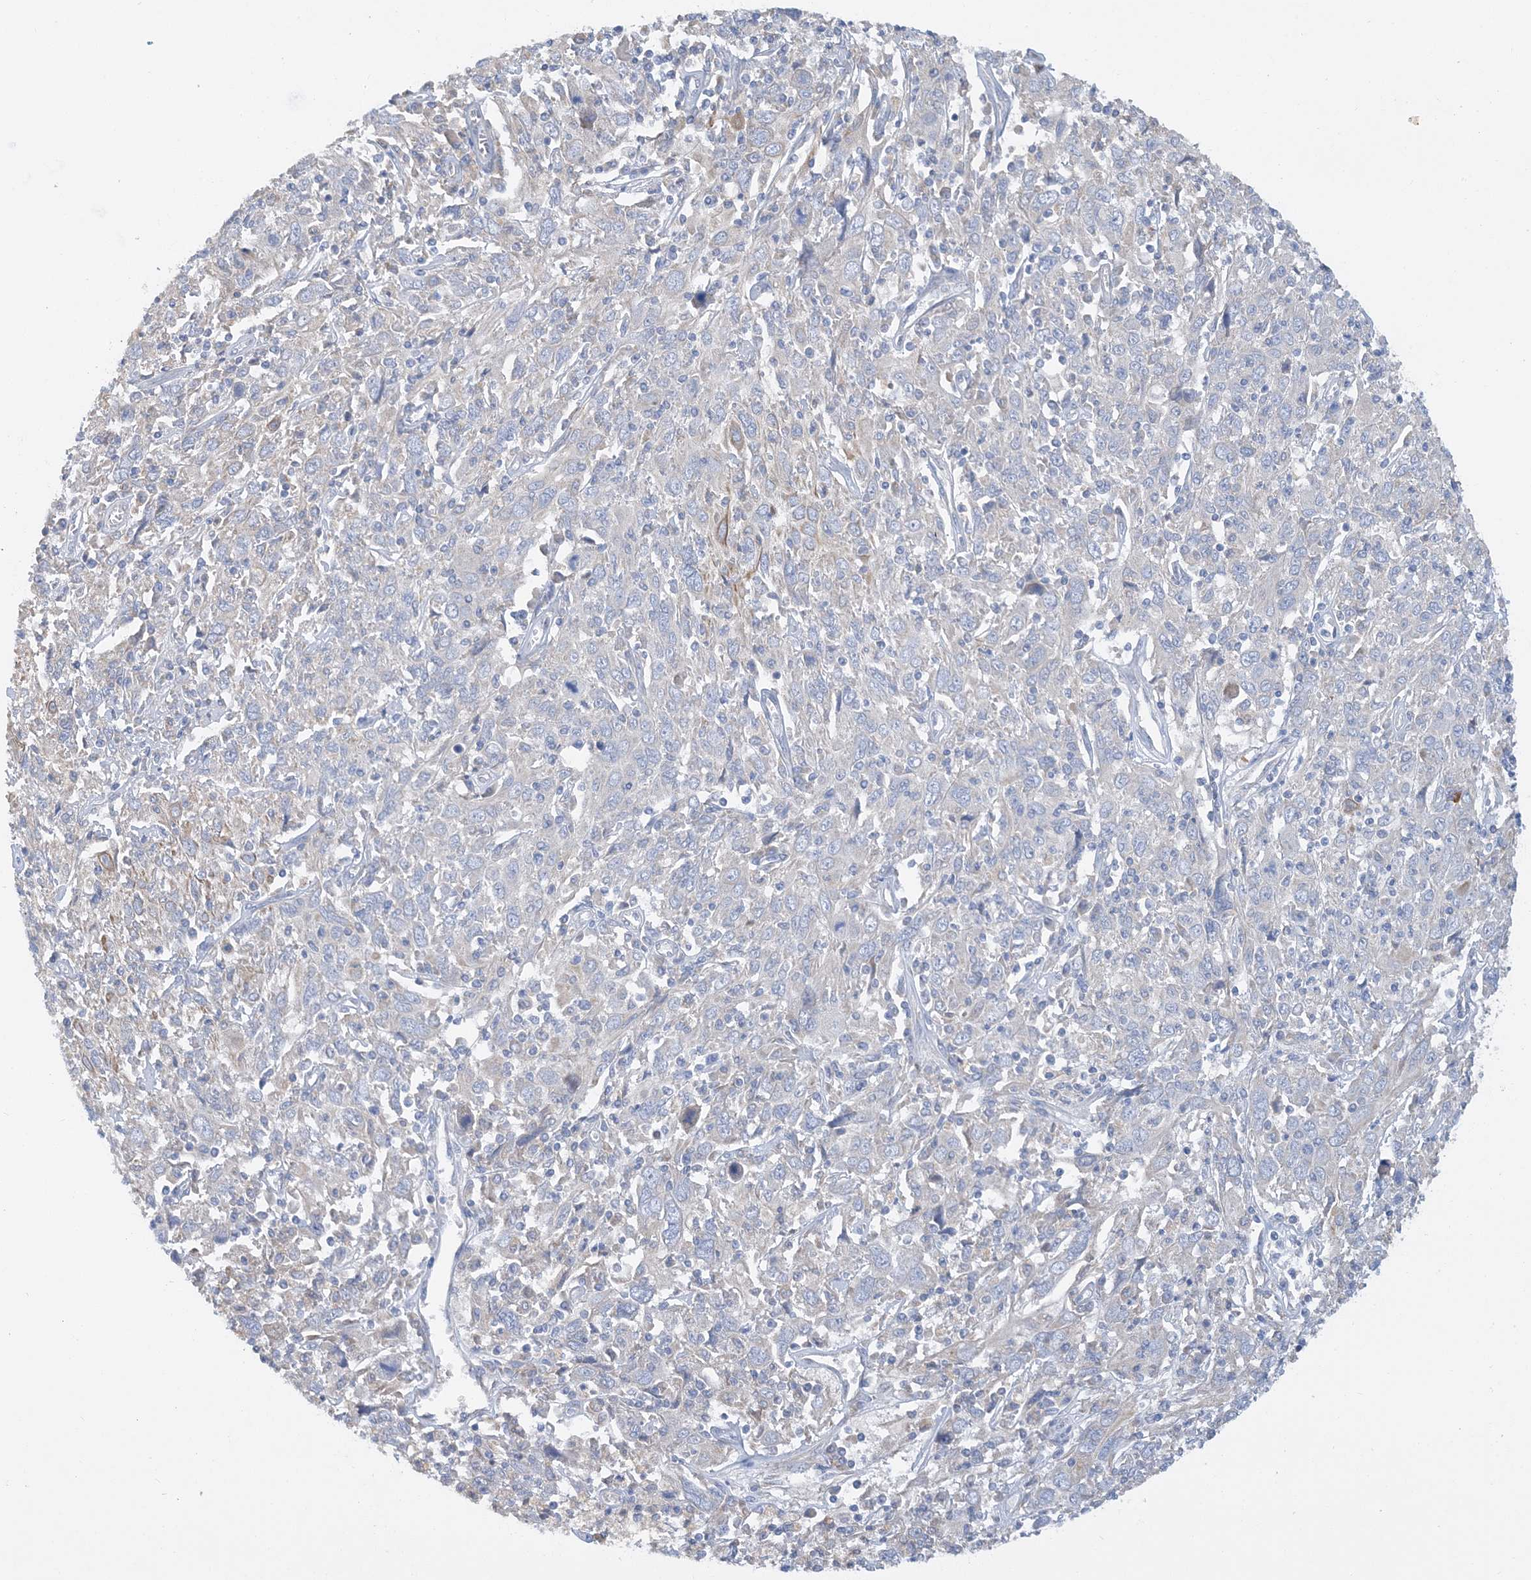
{"staining": {"intensity": "negative", "quantity": "none", "location": "none"}, "tissue": "cervical cancer", "cell_type": "Tumor cells", "image_type": "cancer", "snomed": [{"axis": "morphology", "description": "Squamous cell carcinoma, NOS"}, {"axis": "topography", "description": "Cervix"}], "caption": "The photomicrograph demonstrates no significant positivity in tumor cells of cervical cancer (squamous cell carcinoma).", "gene": "ZCCHC18", "patient": {"sex": "female", "age": 46}}